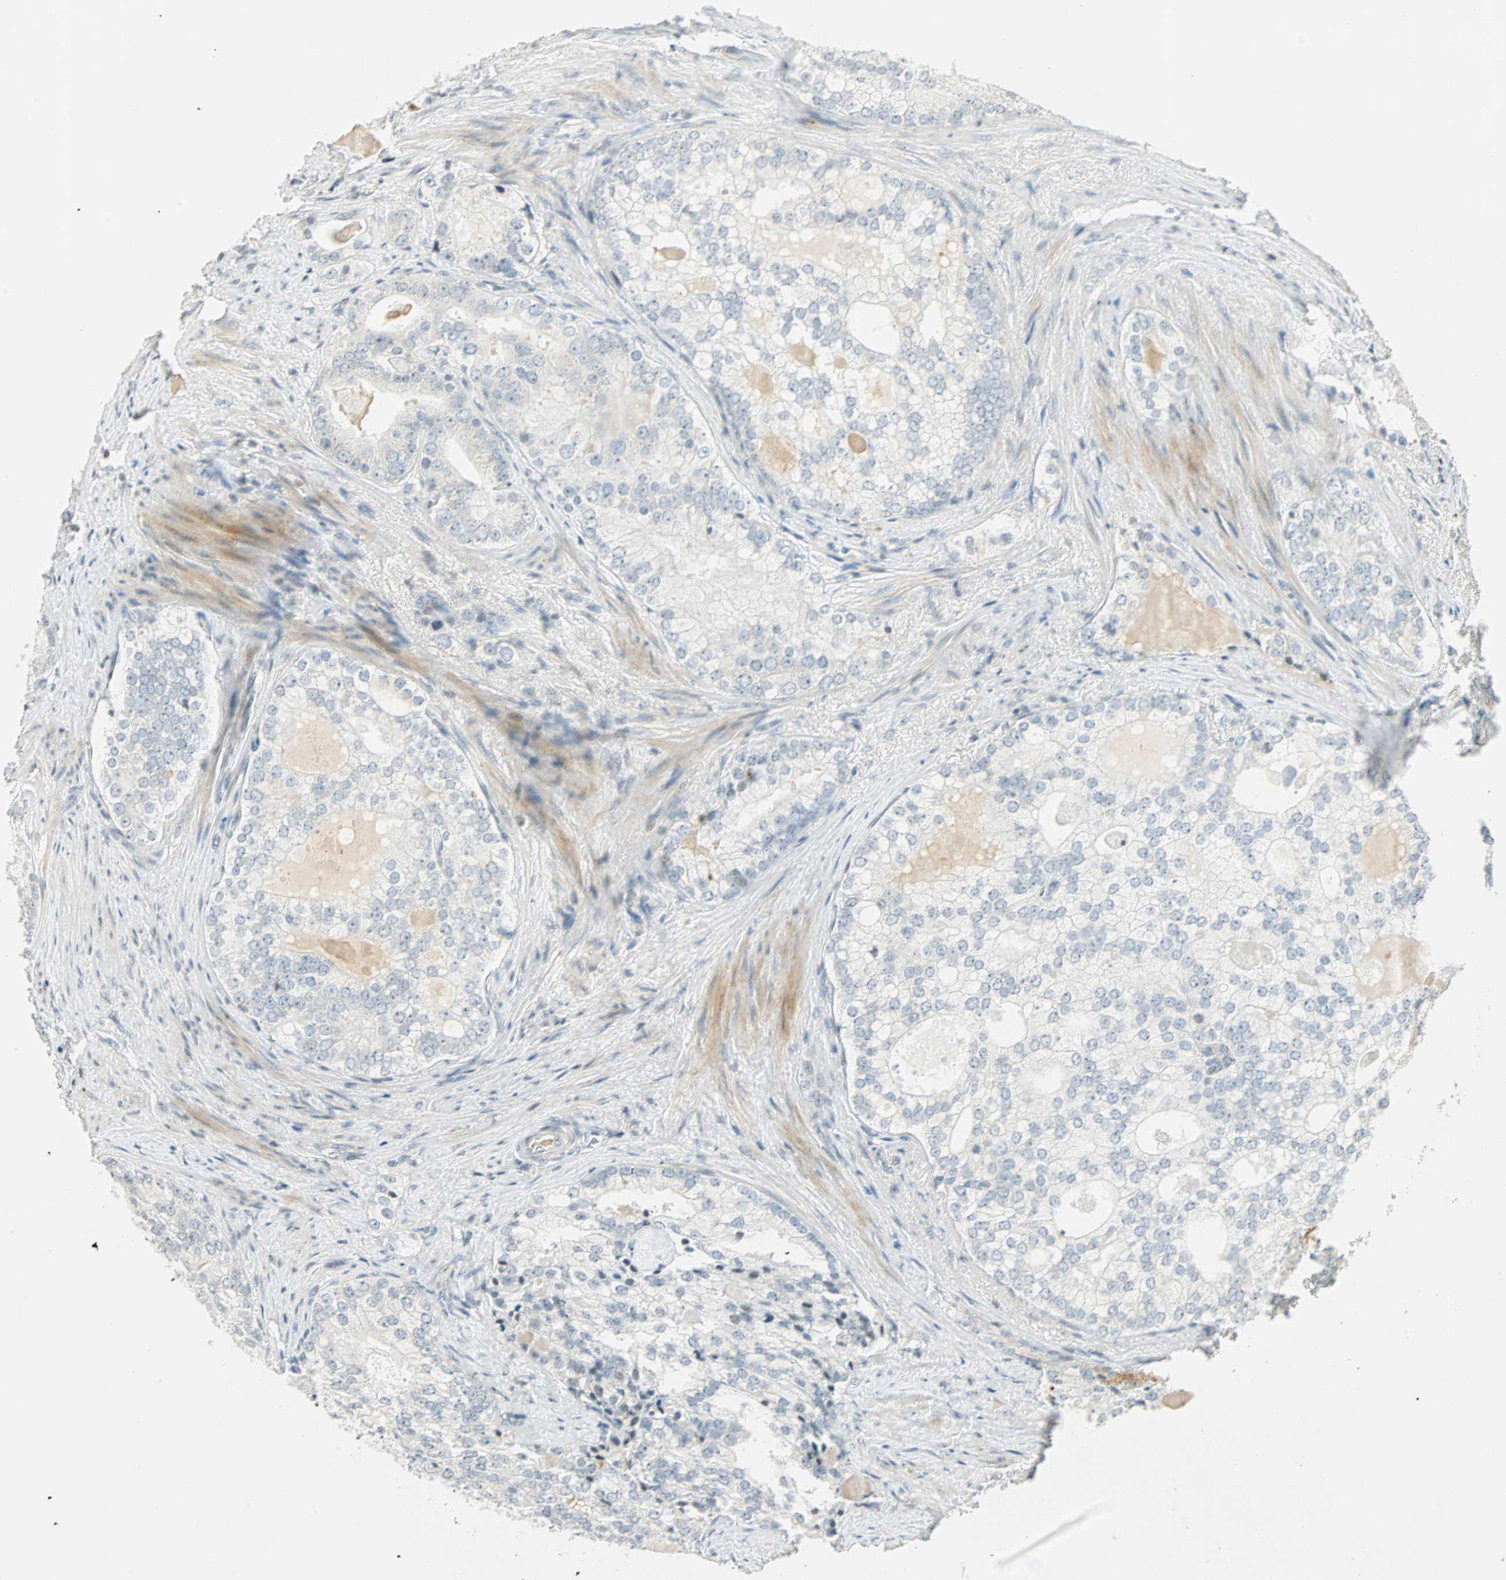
{"staining": {"intensity": "weak", "quantity": "<25%", "location": "nuclear"}, "tissue": "prostate cancer", "cell_type": "Tumor cells", "image_type": "cancer", "snomed": [{"axis": "morphology", "description": "Adenocarcinoma, High grade"}, {"axis": "topography", "description": "Prostate"}], "caption": "The immunohistochemistry micrograph has no significant positivity in tumor cells of prostate cancer tissue. (DAB IHC, high magnification).", "gene": "SMAD3", "patient": {"sex": "male", "age": 66}}